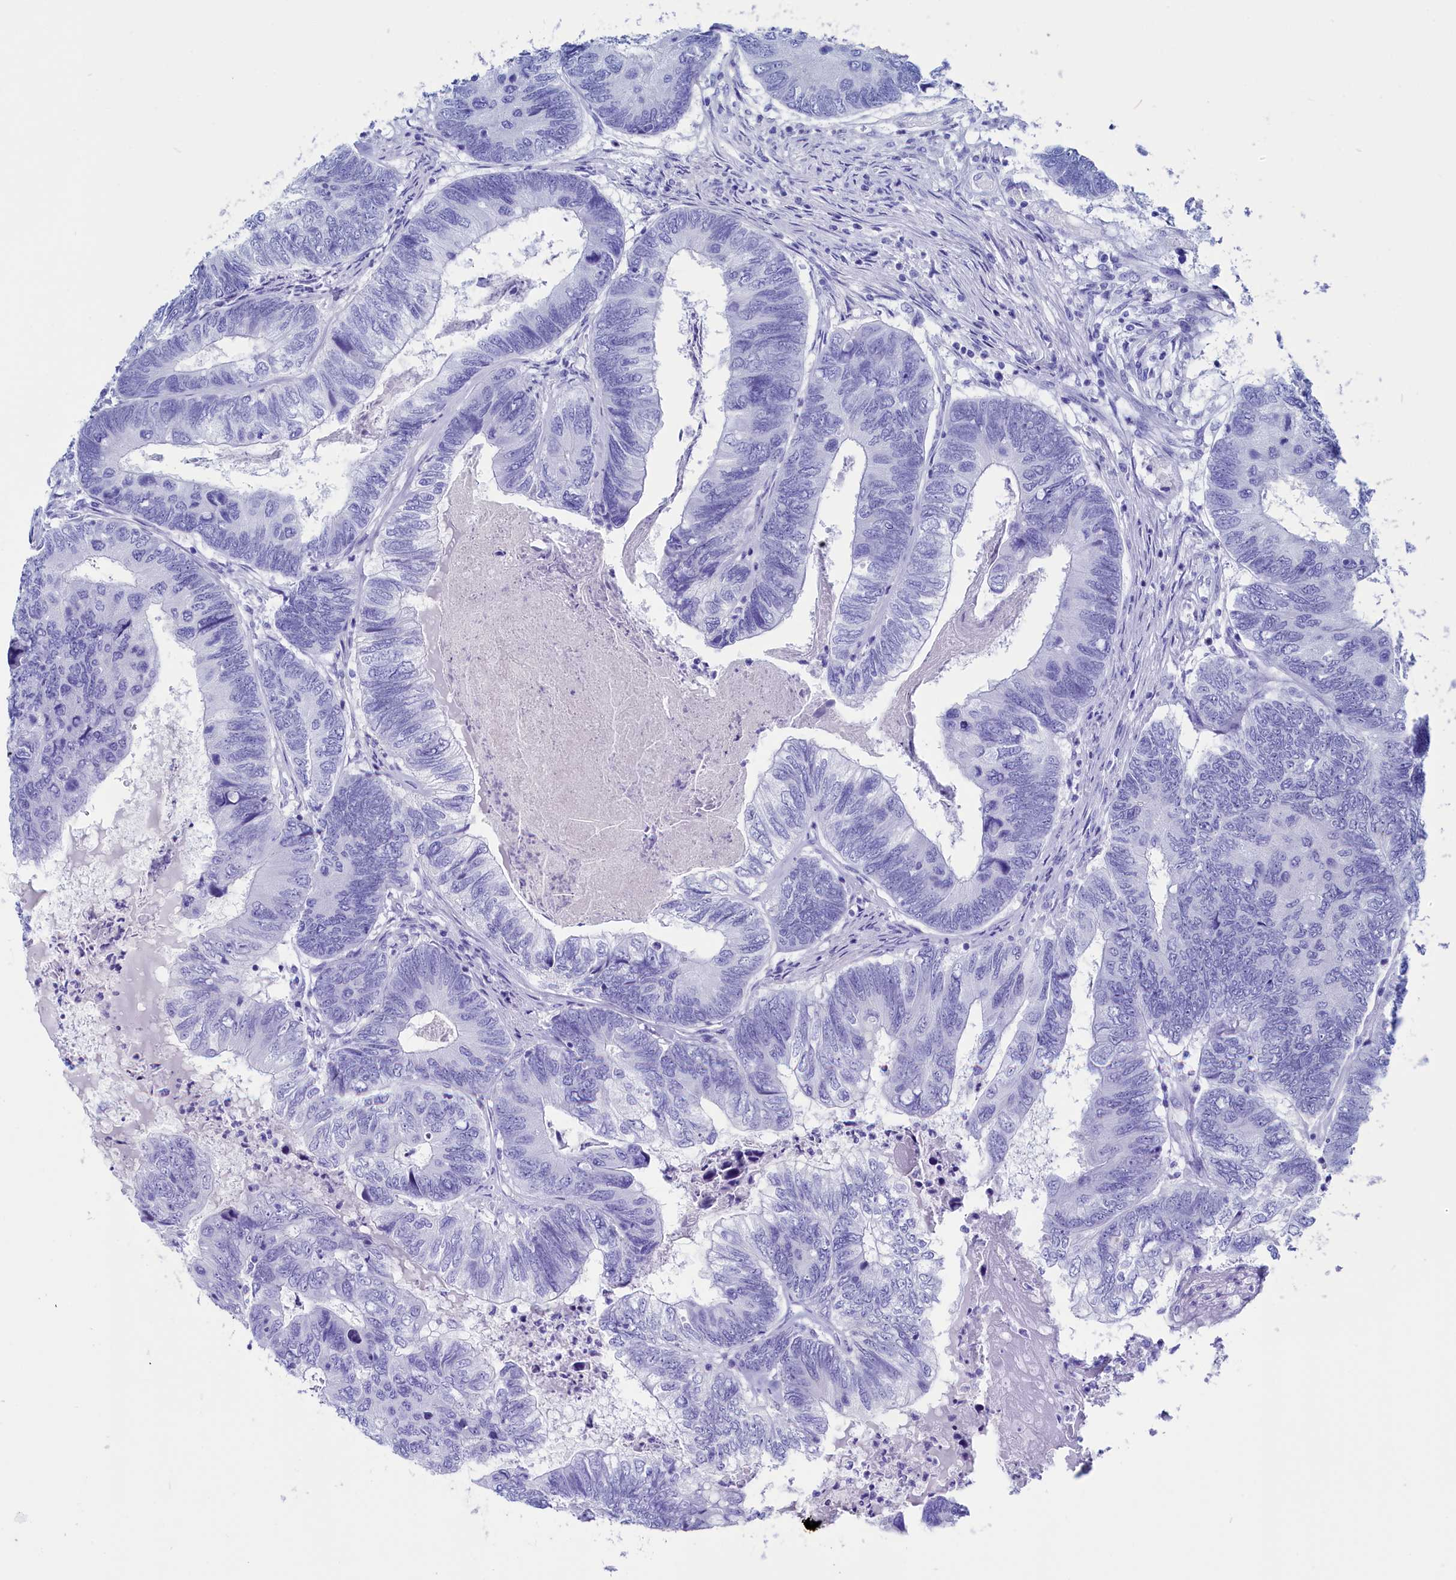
{"staining": {"intensity": "negative", "quantity": "none", "location": "none"}, "tissue": "colorectal cancer", "cell_type": "Tumor cells", "image_type": "cancer", "snomed": [{"axis": "morphology", "description": "Adenocarcinoma, NOS"}, {"axis": "topography", "description": "Colon"}], "caption": "Immunohistochemistry (IHC) photomicrograph of neoplastic tissue: human adenocarcinoma (colorectal) stained with DAB (3,3'-diaminobenzidine) shows no significant protein expression in tumor cells. (Stains: DAB (3,3'-diaminobenzidine) IHC with hematoxylin counter stain, Microscopy: brightfield microscopy at high magnification).", "gene": "ANKRD29", "patient": {"sex": "female", "age": 67}}